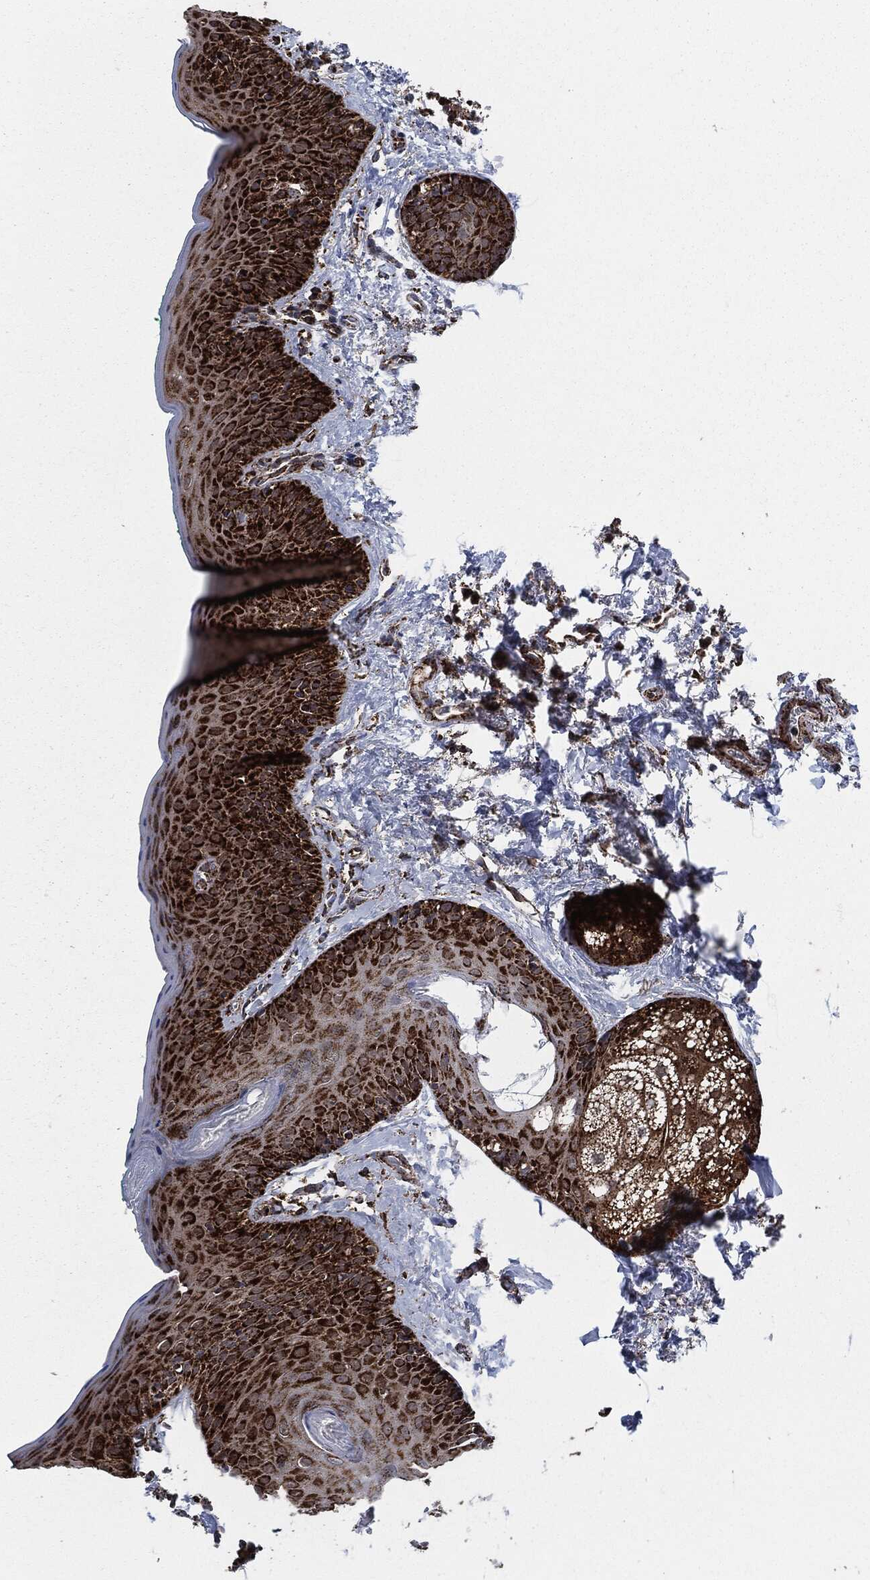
{"staining": {"intensity": "strong", "quantity": ">75%", "location": "cytoplasmic/membranous"}, "tissue": "vagina", "cell_type": "Squamous epithelial cells", "image_type": "normal", "snomed": [{"axis": "morphology", "description": "Normal tissue, NOS"}, {"axis": "topography", "description": "Vagina"}], "caption": "Immunohistochemistry (IHC) photomicrograph of normal vagina: human vagina stained using IHC displays high levels of strong protein expression localized specifically in the cytoplasmic/membranous of squamous epithelial cells, appearing as a cytoplasmic/membranous brown color.", "gene": "FH", "patient": {"sex": "female", "age": 66}}